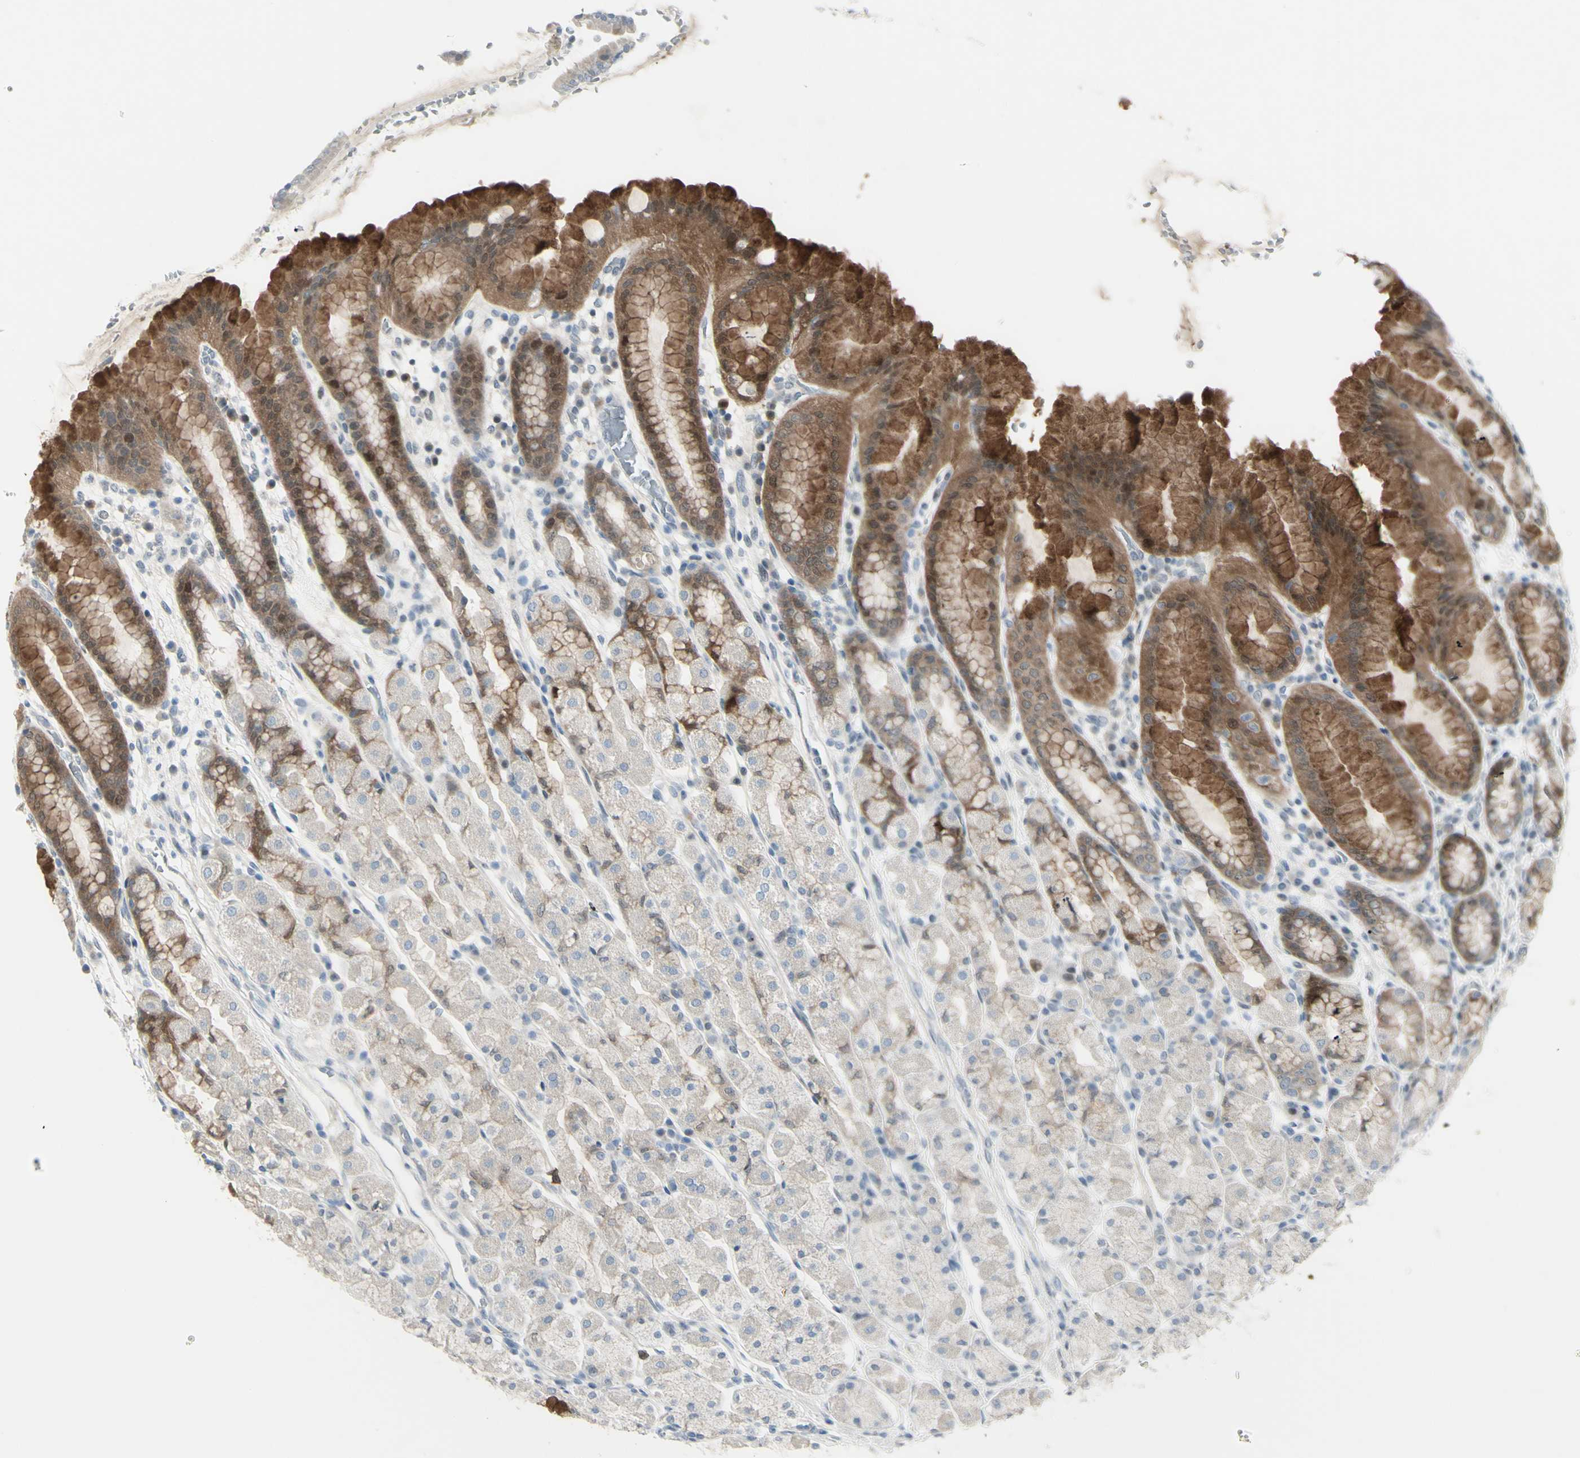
{"staining": {"intensity": "moderate", "quantity": "25%-75%", "location": "cytoplasmic/membranous"}, "tissue": "stomach", "cell_type": "Glandular cells", "image_type": "normal", "snomed": [{"axis": "morphology", "description": "Normal tissue, NOS"}, {"axis": "topography", "description": "Stomach, upper"}], "caption": "High-magnification brightfield microscopy of benign stomach stained with DAB (brown) and counterstained with hematoxylin (blue). glandular cells exhibit moderate cytoplasmic/membranous positivity is present in about25%-75% of cells. The protein is stained brown, and the nuclei are stained in blue (DAB IHC with brightfield microscopy, high magnification).", "gene": "ETNK1", "patient": {"sex": "male", "age": 68}}